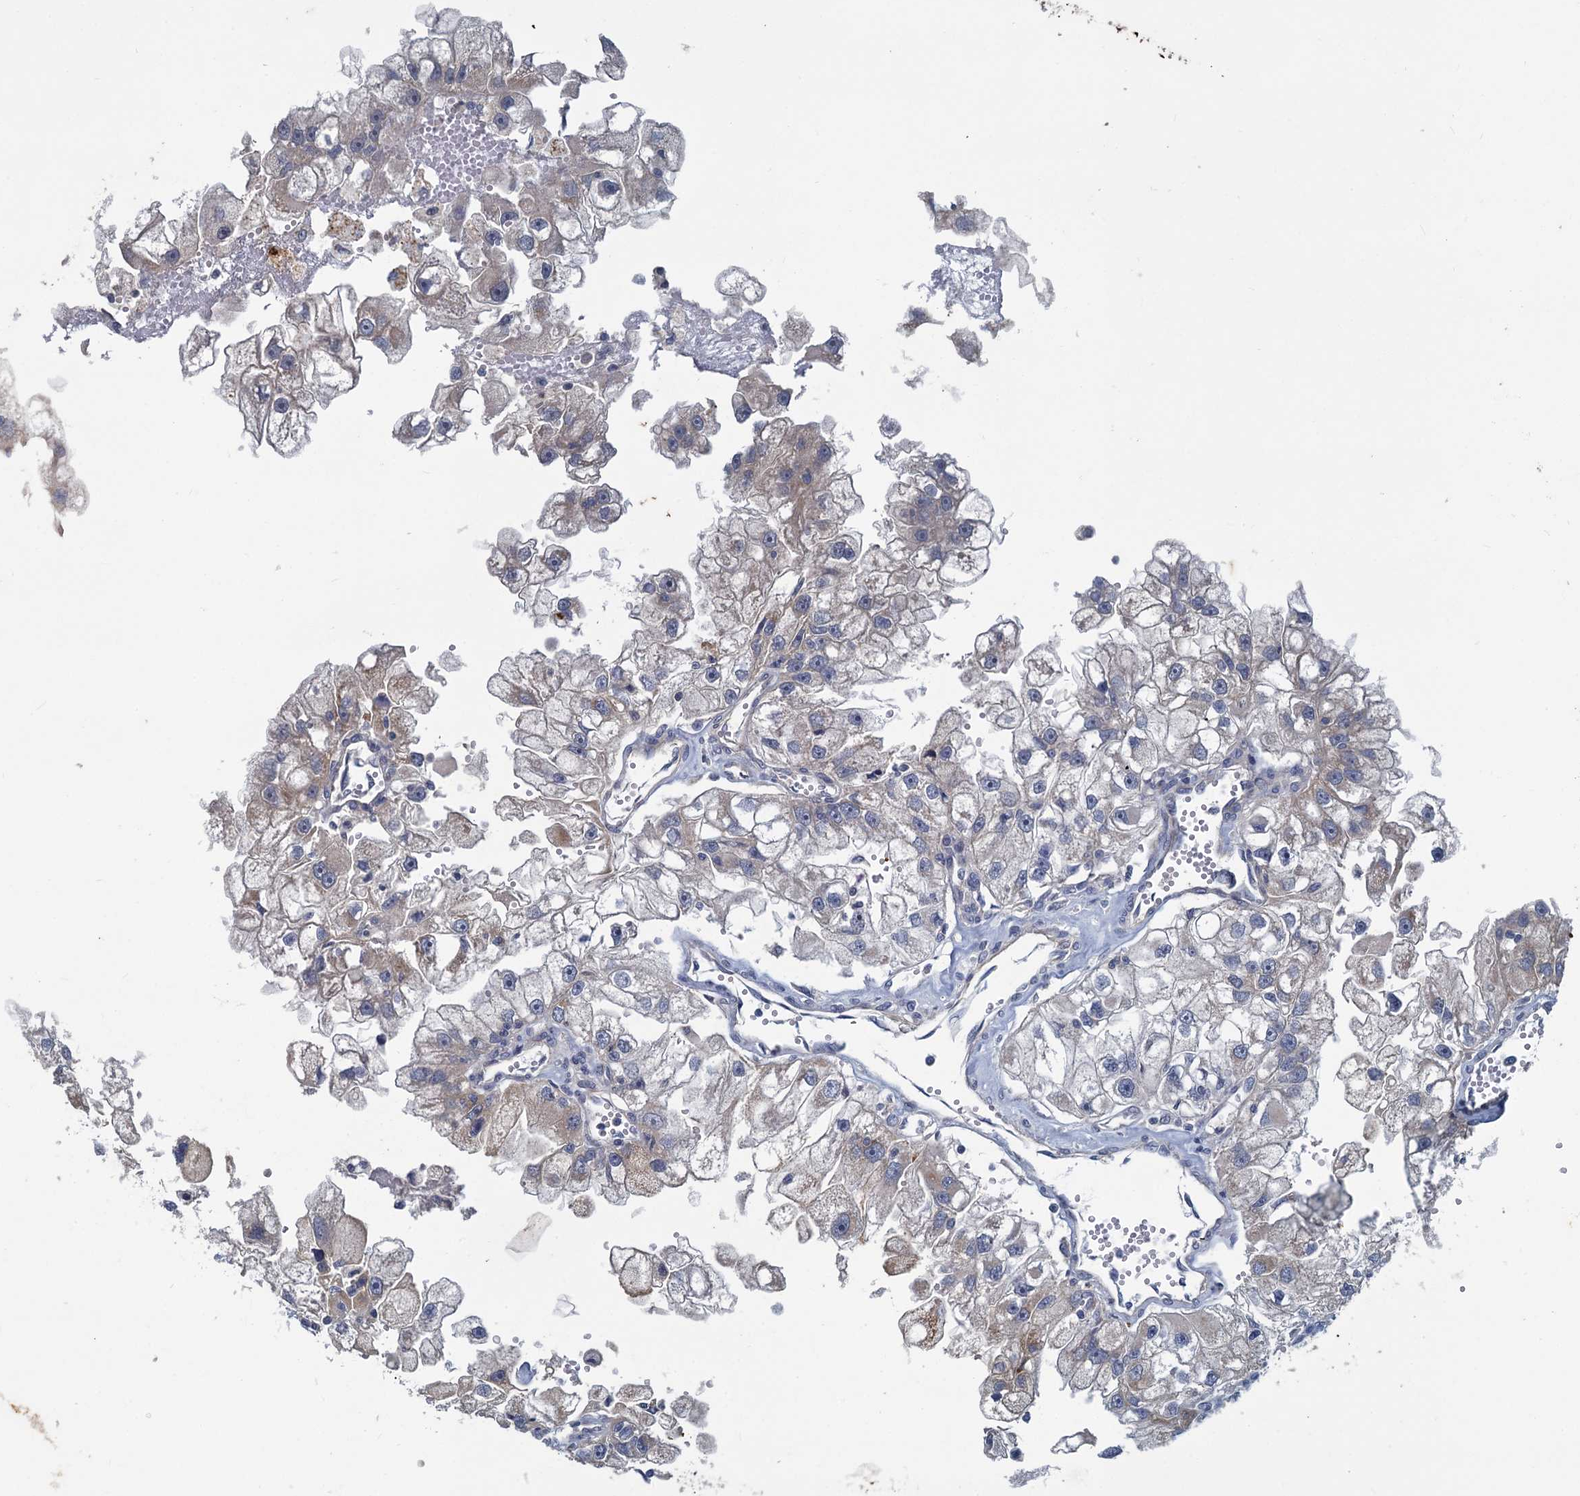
{"staining": {"intensity": "negative", "quantity": "none", "location": "none"}, "tissue": "renal cancer", "cell_type": "Tumor cells", "image_type": "cancer", "snomed": [{"axis": "morphology", "description": "Adenocarcinoma, NOS"}, {"axis": "topography", "description": "Kidney"}], "caption": "Immunohistochemical staining of human adenocarcinoma (renal) shows no significant positivity in tumor cells. Nuclei are stained in blue.", "gene": "SLC2A7", "patient": {"sex": "male", "age": 63}}